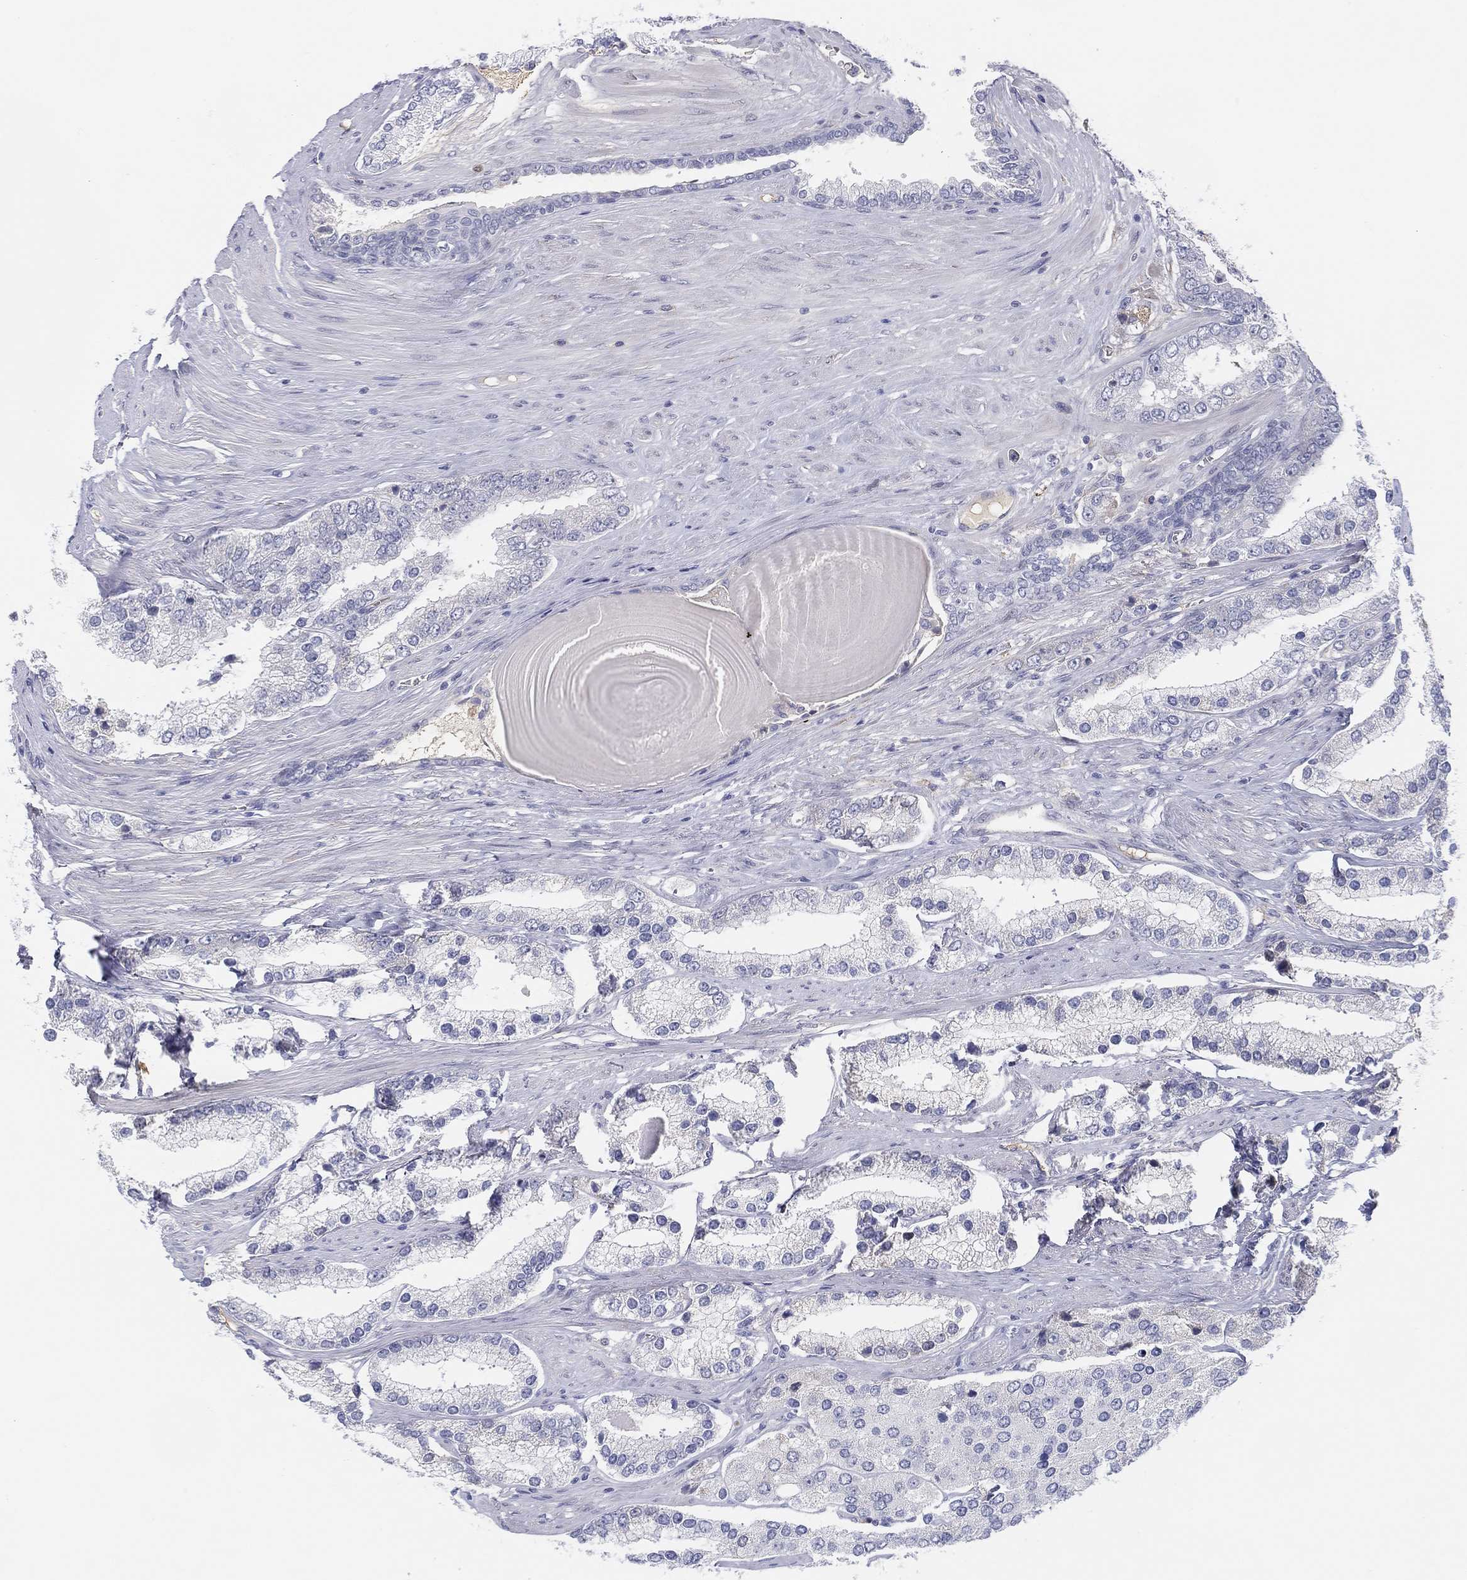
{"staining": {"intensity": "negative", "quantity": "none", "location": "none"}, "tissue": "prostate cancer", "cell_type": "Tumor cells", "image_type": "cancer", "snomed": [{"axis": "morphology", "description": "Adenocarcinoma, Low grade"}, {"axis": "topography", "description": "Prostate"}], "caption": "Protein analysis of adenocarcinoma (low-grade) (prostate) reveals no significant expression in tumor cells. Nuclei are stained in blue.", "gene": "MLF1", "patient": {"sex": "male", "age": 69}}